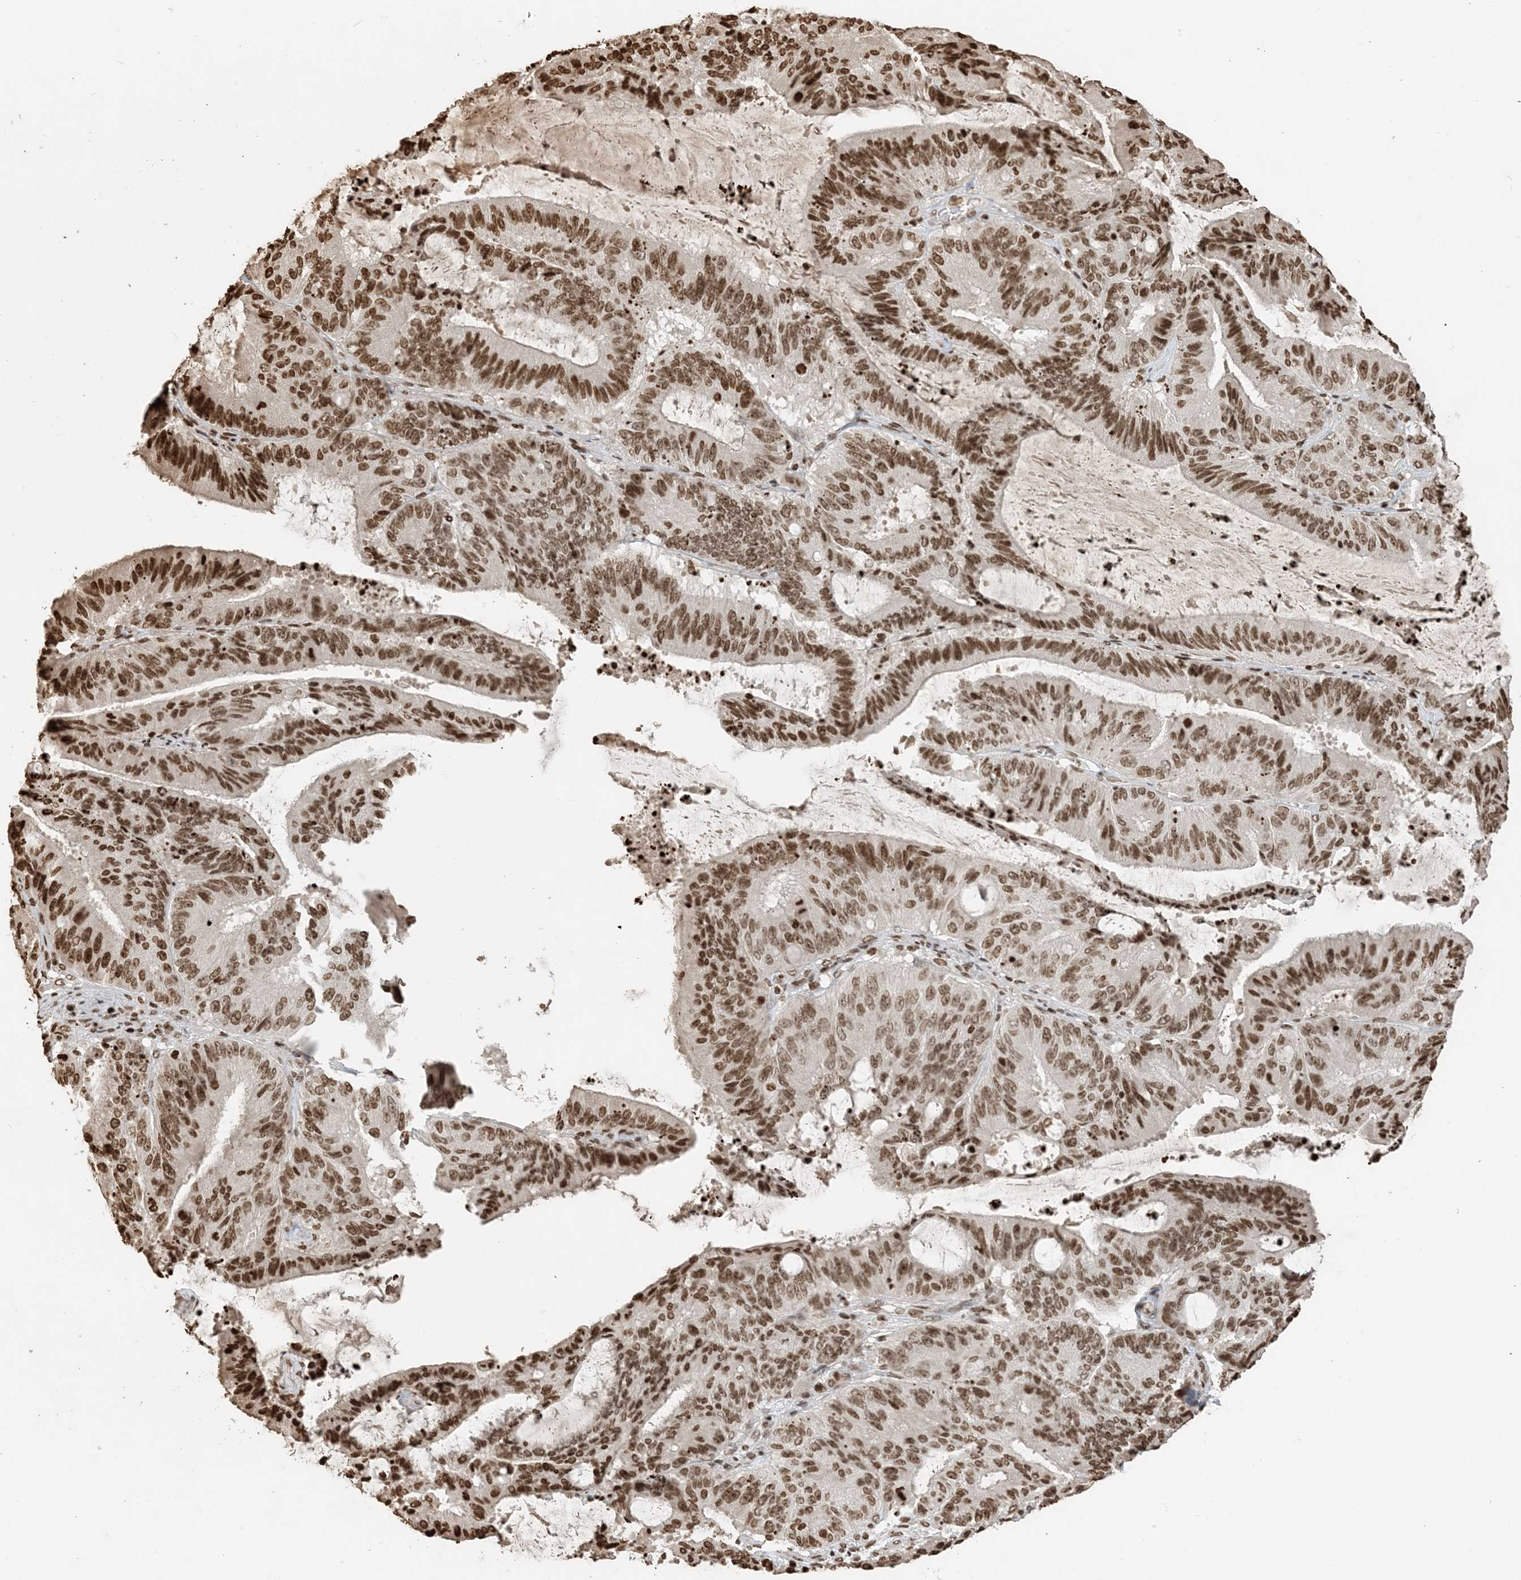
{"staining": {"intensity": "moderate", "quantity": ">75%", "location": "nuclear"}, "tissue": "liver cancer", "cell_type": "Tumor cells", "image_type": "cancer", "snomed": [{"axis": "morphology", "description": "Normal tissue, NOS"}, {"axis": "morphology", "description": "Cholangiocarcinoma"}, {"axis": "topography", "description": "Liver"}, {"axis": "topography", "description": "Peripheral nerve tissue"}], "caption": "A brown stain labels moderate nuclear expression of a protein in liver cancer (cholangiocarcinoma) tumor cells.", "gene": "H3-3B", "patient": {"sex": "female", "age": 73}}